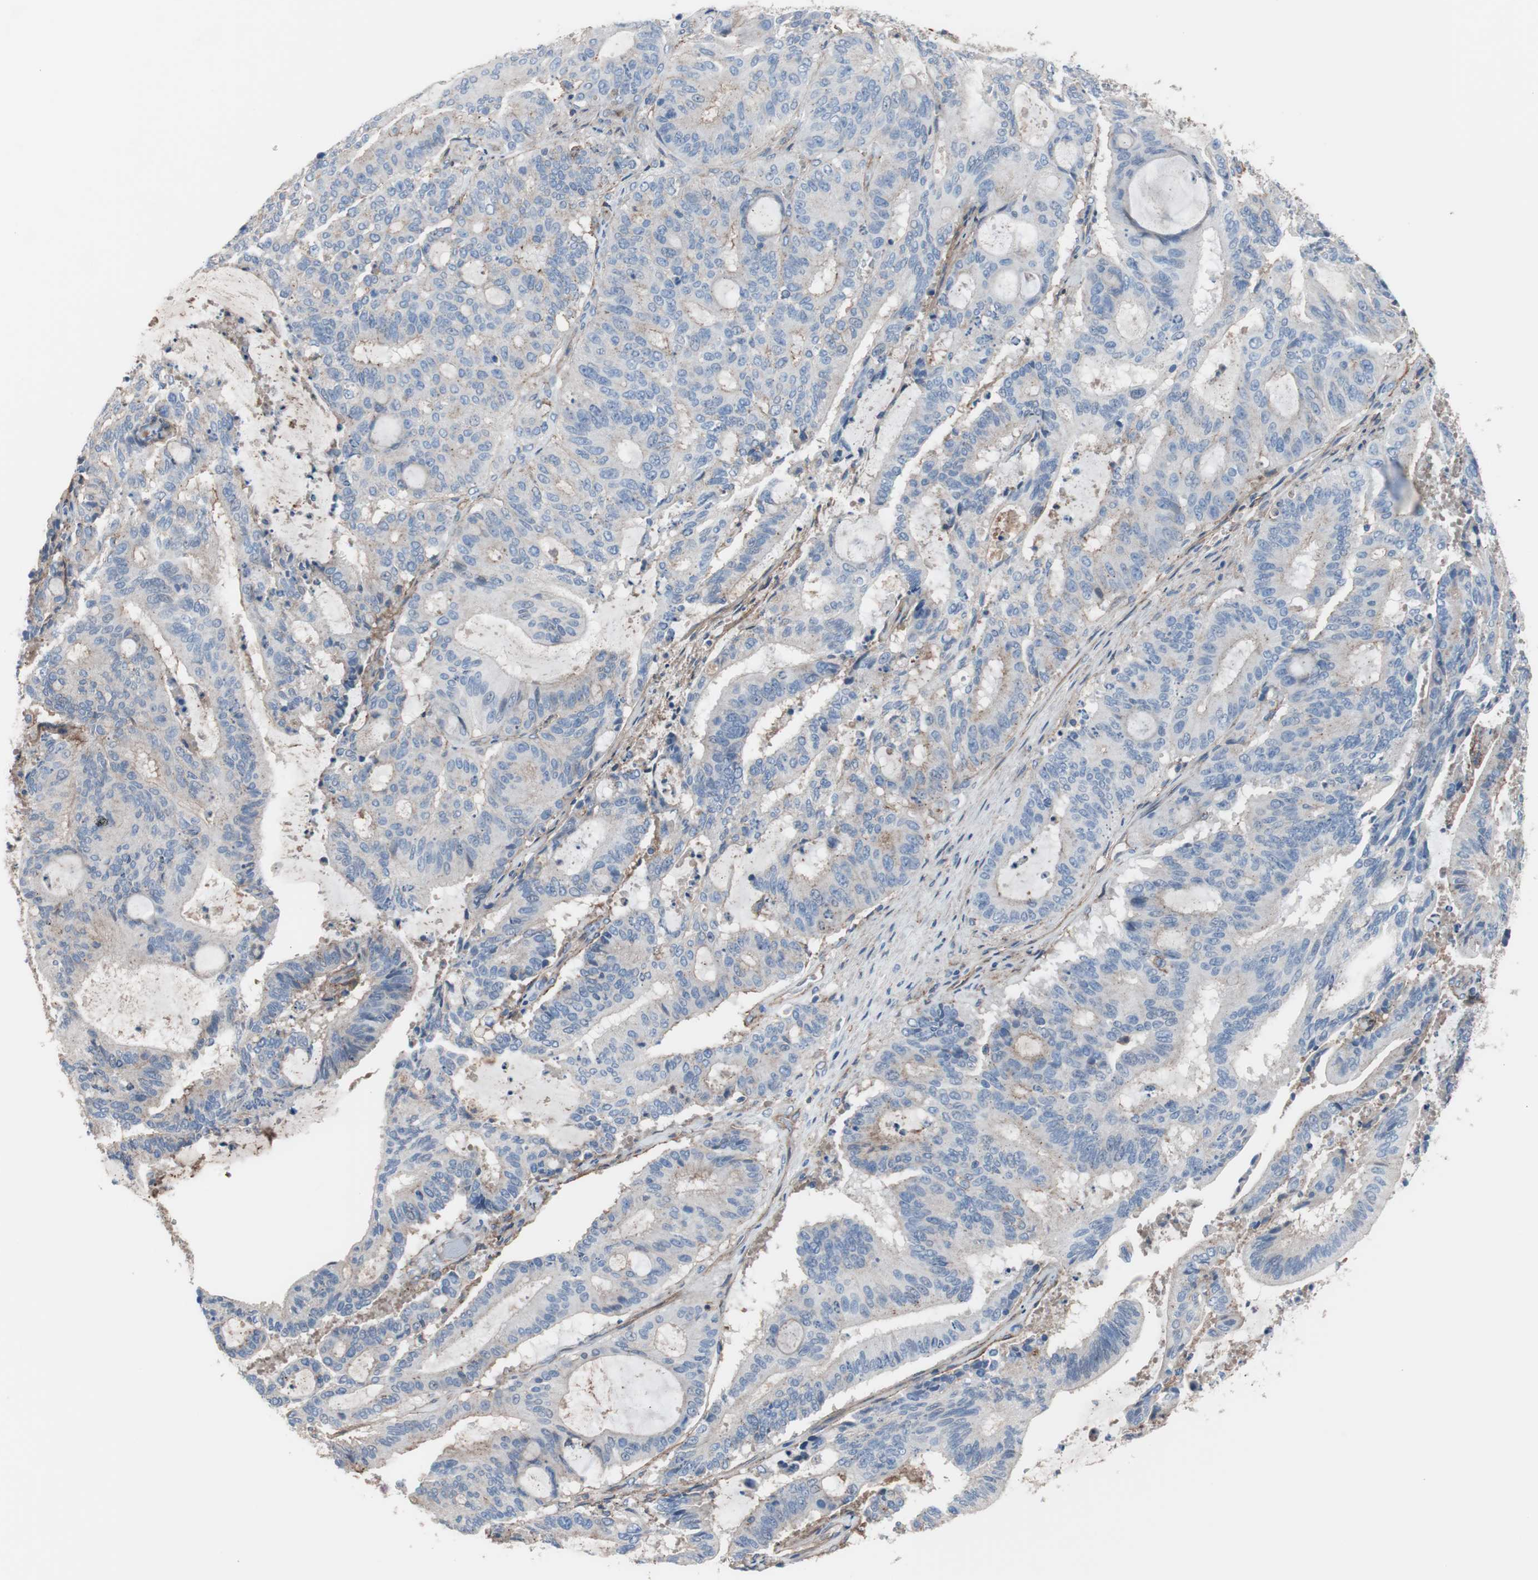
{"staining": {"intensity": "weak", "quantity": "25%-75%", "location": "cytoplasmic/membranous"}, "tissue": "liver cancer", "cell_type": "Tumor cells", "image_type": "cancer", "snomed": [{"axis": "morphology", "description": "Cholangiocarcinoma"}, {"axis": "topography", "description": "Liver"}], "caption": "High-power microscopy captured an IHC image of cholangiocarcinoma (liver), revealing weak cytoplasmic/membranous positivity in about 25%-75% of tumor cells.", "gene": "CD81", "patient": {"sex": "female", "age": 73}}